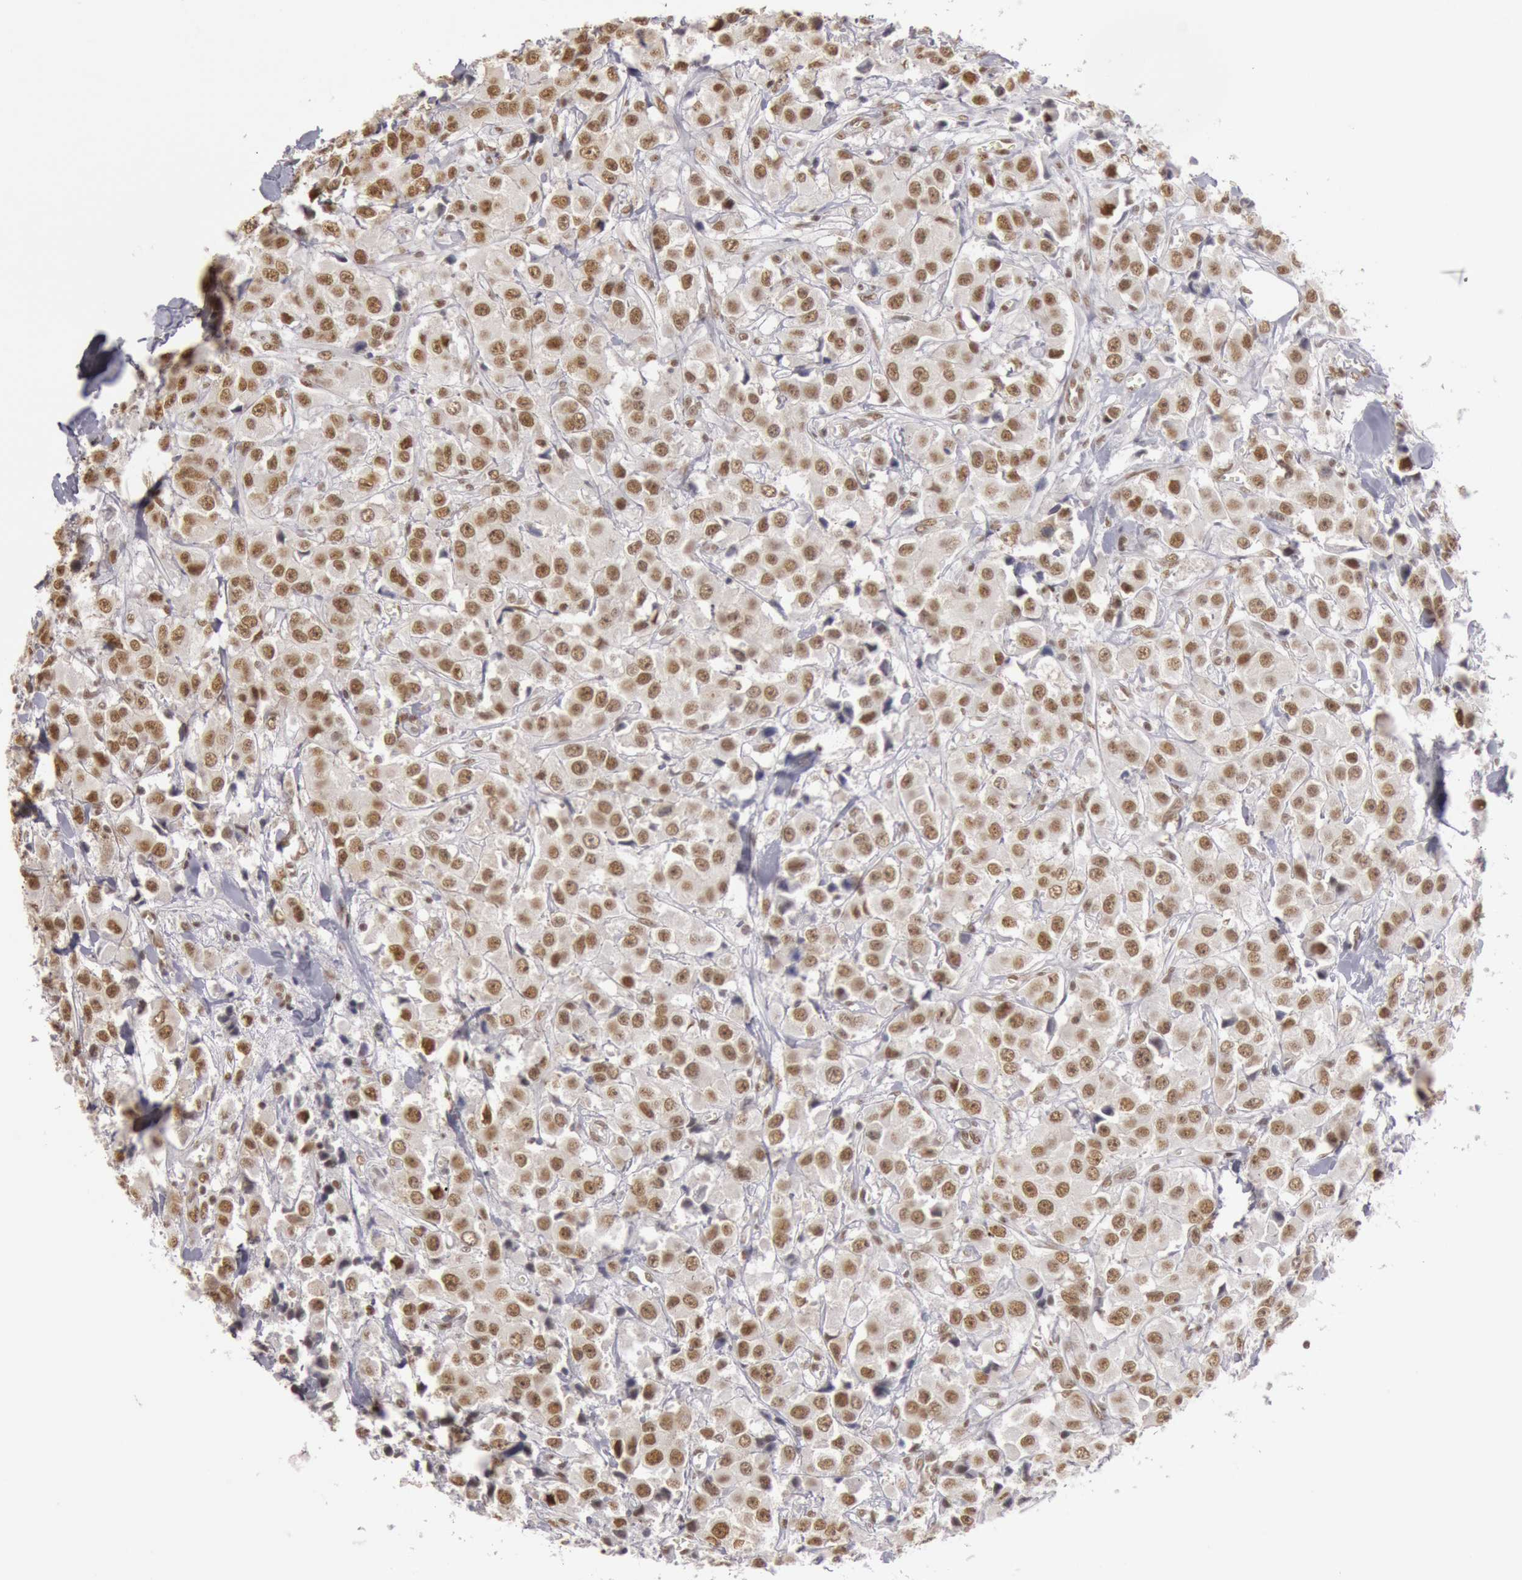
{"staining": {"intensity": "moderate", "quantity": ">75%", "location": "nuclear"}, "tissue": "breast cancer", "cell_type": "Tumor cells", "image_type": "cancer", "snomed": [{"axis": "morphology", "description": "Duct carcinoma"}, {"axis": "topography", "description": "Breast"}], "caption": "A high-resolution image shows immunohistochemistry staining of breast cancer, which exhibits moderate nuclear positivity in about >75% of tumor cells.", "gene": "ESS2", "patient": {"sex": "female", "age": 58}}